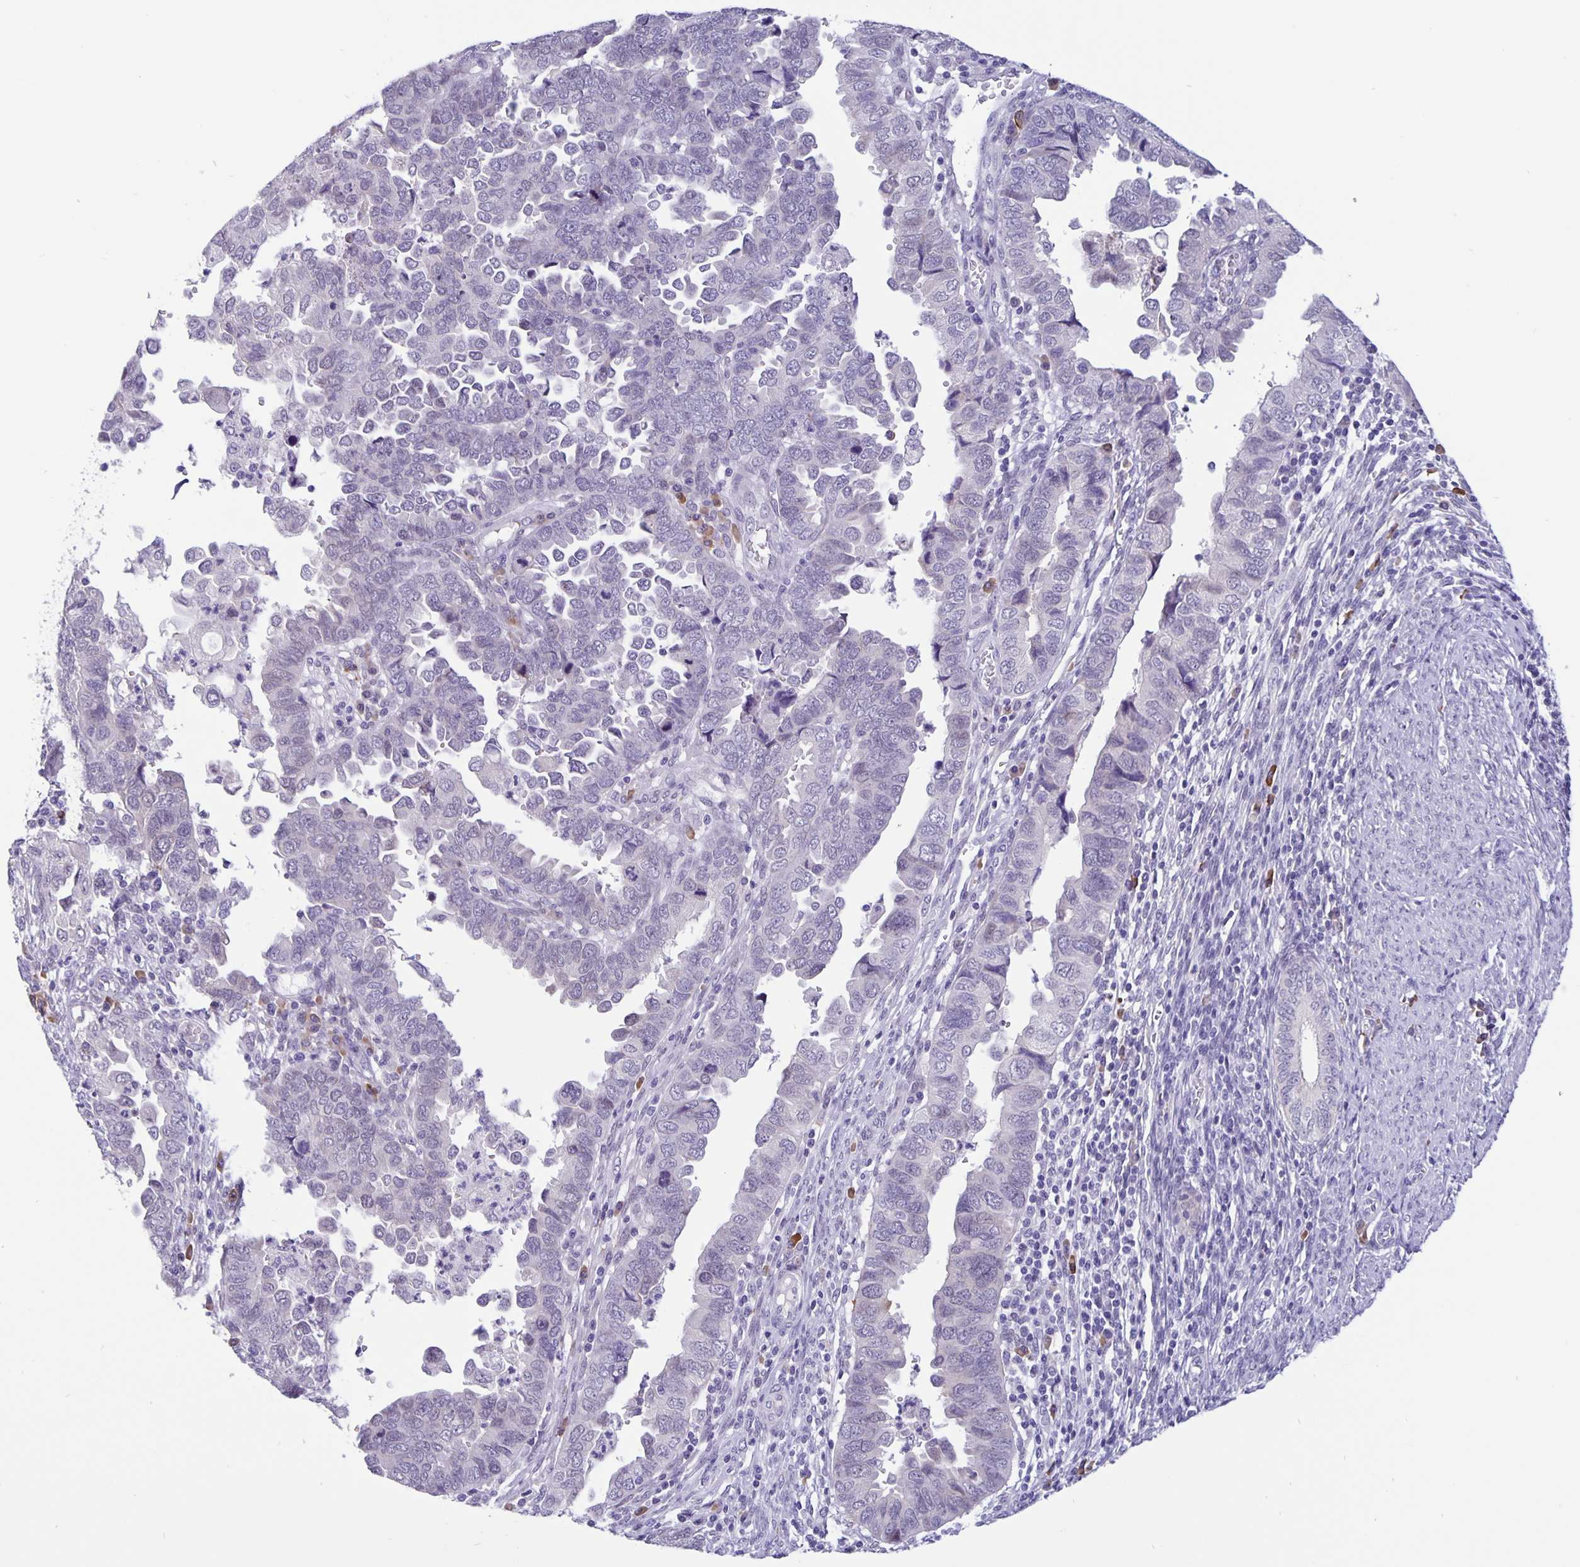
{"staining": {"intensity": "negative", "quantity": "none", "location": "none"}, "tissue": "endometrial cancer", "cell_type": "Tumor cells", "image_type": "cancer", "snomed": [{"axis": "morphology", "description": "Adenocarcinoma, NOS"}, {"axis": "topography", "description": "Endometrium"}], "caption": "Immunohistochemistry photomicrograph of endometrial cancer stained for a protein (brown), which demonstrates no staining in tumor cells.", "gene": "ERMN", "patient": {"sex": "female", "age": 79}}